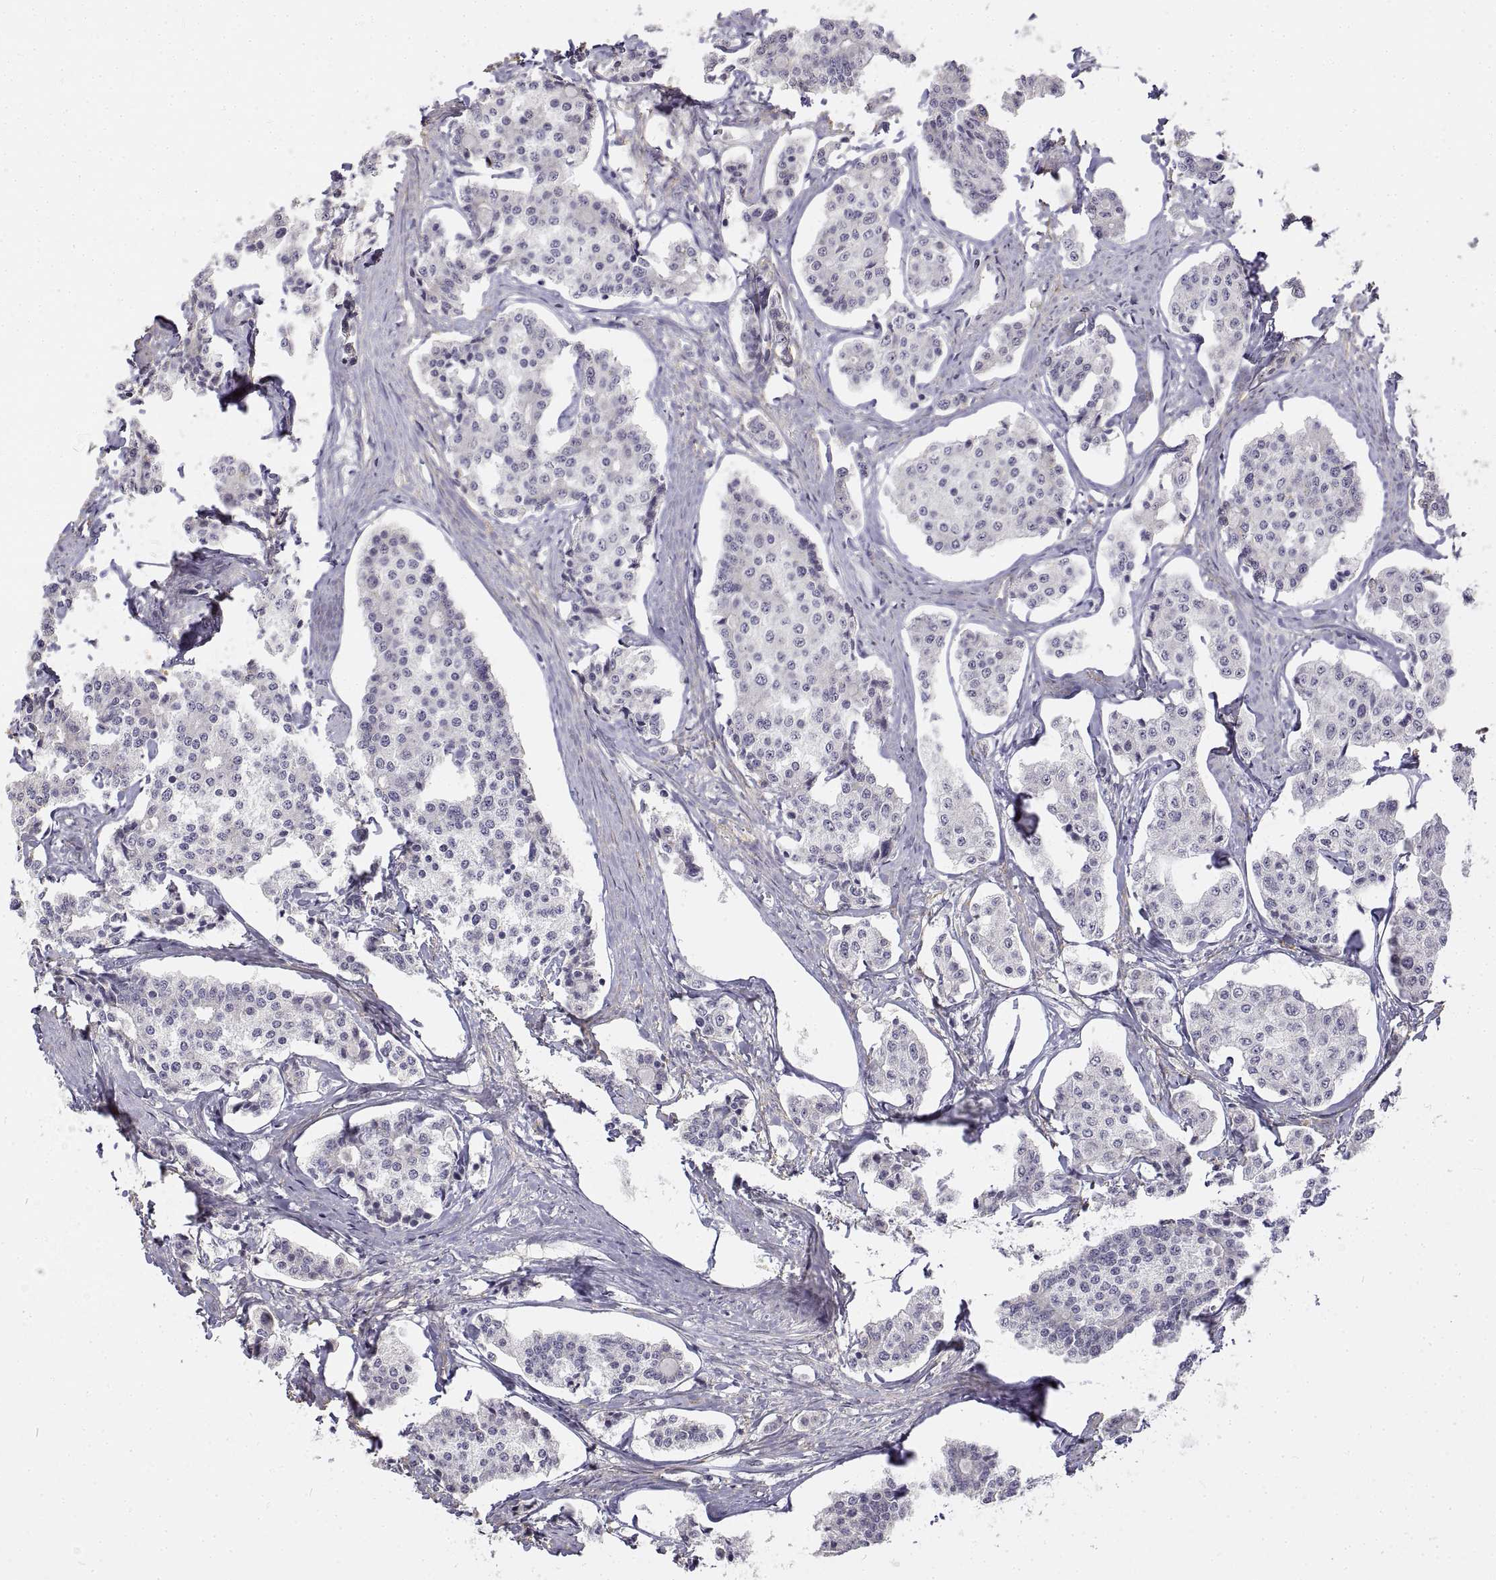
{"staining": {"intensity": "negative", "quantity": "none", "location": "none"}, "tissue": "carcinoid", "cell_type": "Tumor cells", "image_type": "cancer", "snomed": [{"axis": "morphology", "description": "Carcinoid, malignant, NOS"}, {"axis": "topography", "description": "Small intestine"}], "caption": "Tumor cells show no significant positivity in carcinoid (malignant).", "gene": "ANO2", "patient": {"sex": "female", "age": 65}}